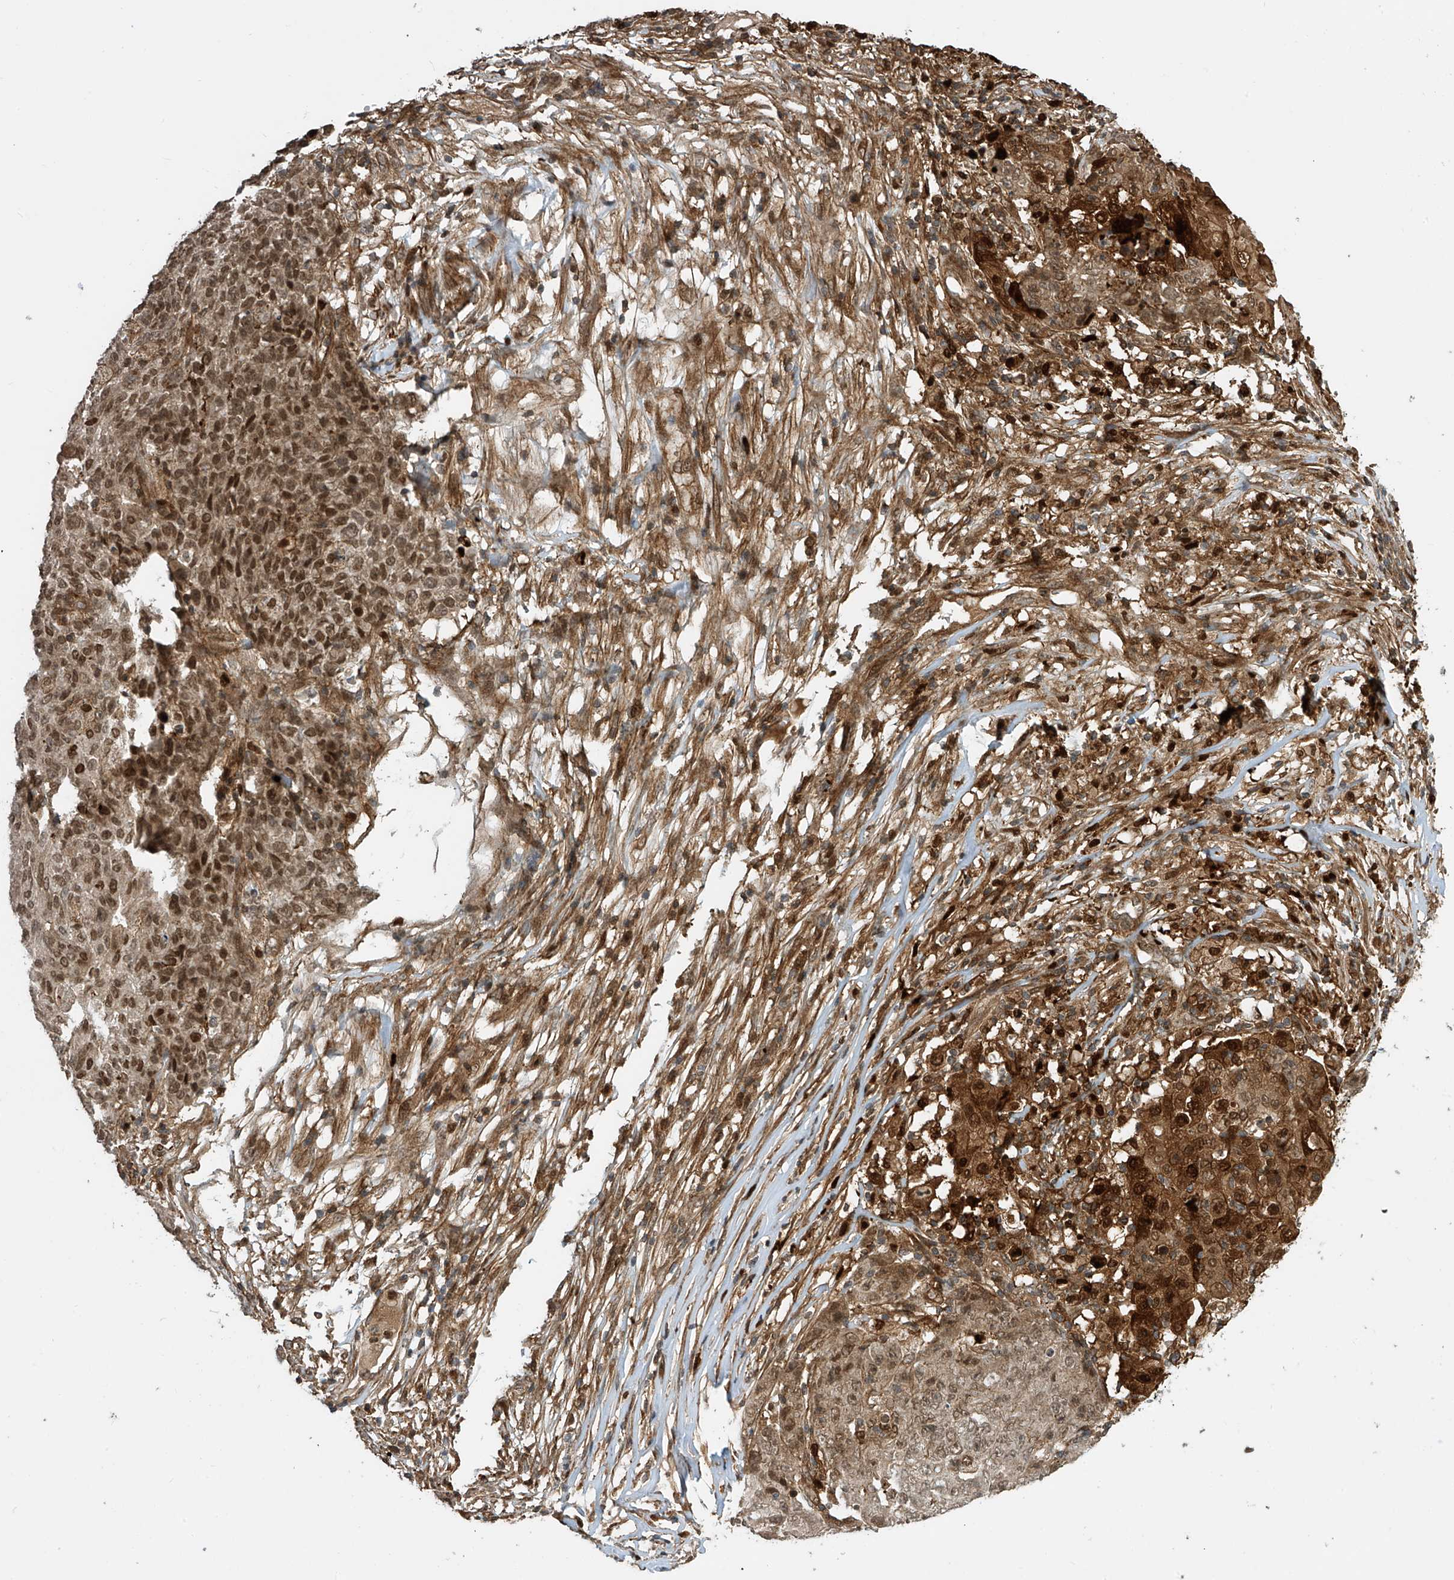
{"staining": {"intensity": "moderate", "quantity": ">75%", "location": "cytoplasmic/membranous,nuclear"}, "tissue": "ovarian cancer", "cell_type": "Tumor cells", "image_type": "cancer", "snomed": [{"axis": "morphology", "description": "Carcinoma, endometroid"}, {"axis": "topography", "description": "Ovary"}], "caption": "The histopathology image displays a brown stain indicating the presence of a protein in the cytoplasmic/membranous and nuclear of tumor cells in ovarian endometroid carcinoma.", "gene": "ATAD2B", "patient": {"sex": "female", "age": 42}}